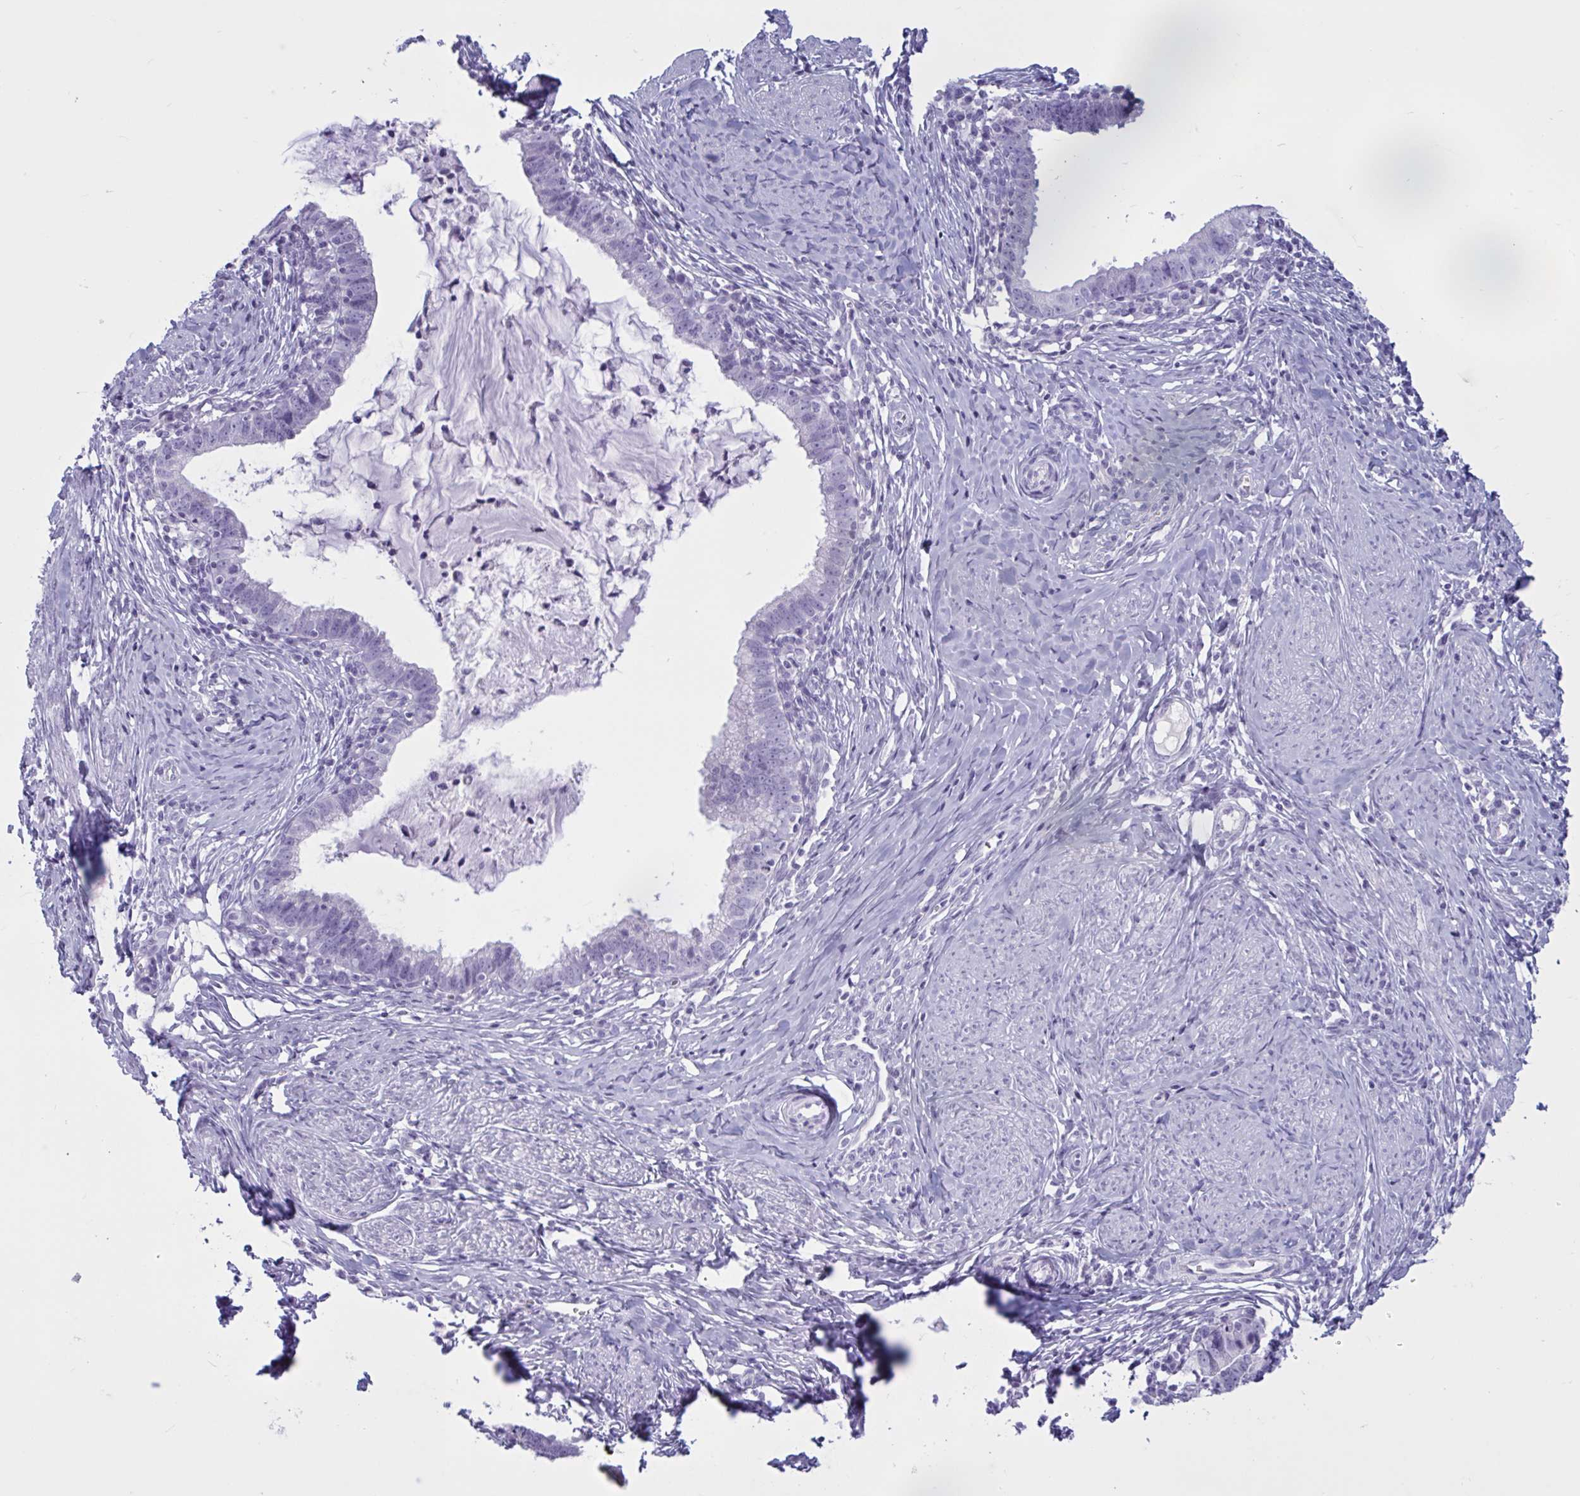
{"staining": {"intensity": "negative", "quantity": "none", "location": "none"}, "tissue": "cervical cancer", "cell_type": "Tumor cells", "image_type": "cancer", "snomed": [{"axis": "morphology", "description": "Adenocarcinoma, NOS"}, {"axis": "topography", "description": "Cervix"}], "caption": "Immunohistochemical staining of human cervical cancer (adenocarcinoma) displays no significant staining in tumor cells.", "gene": "BBS10", "patient": {"sex": "female", "age": 36}}